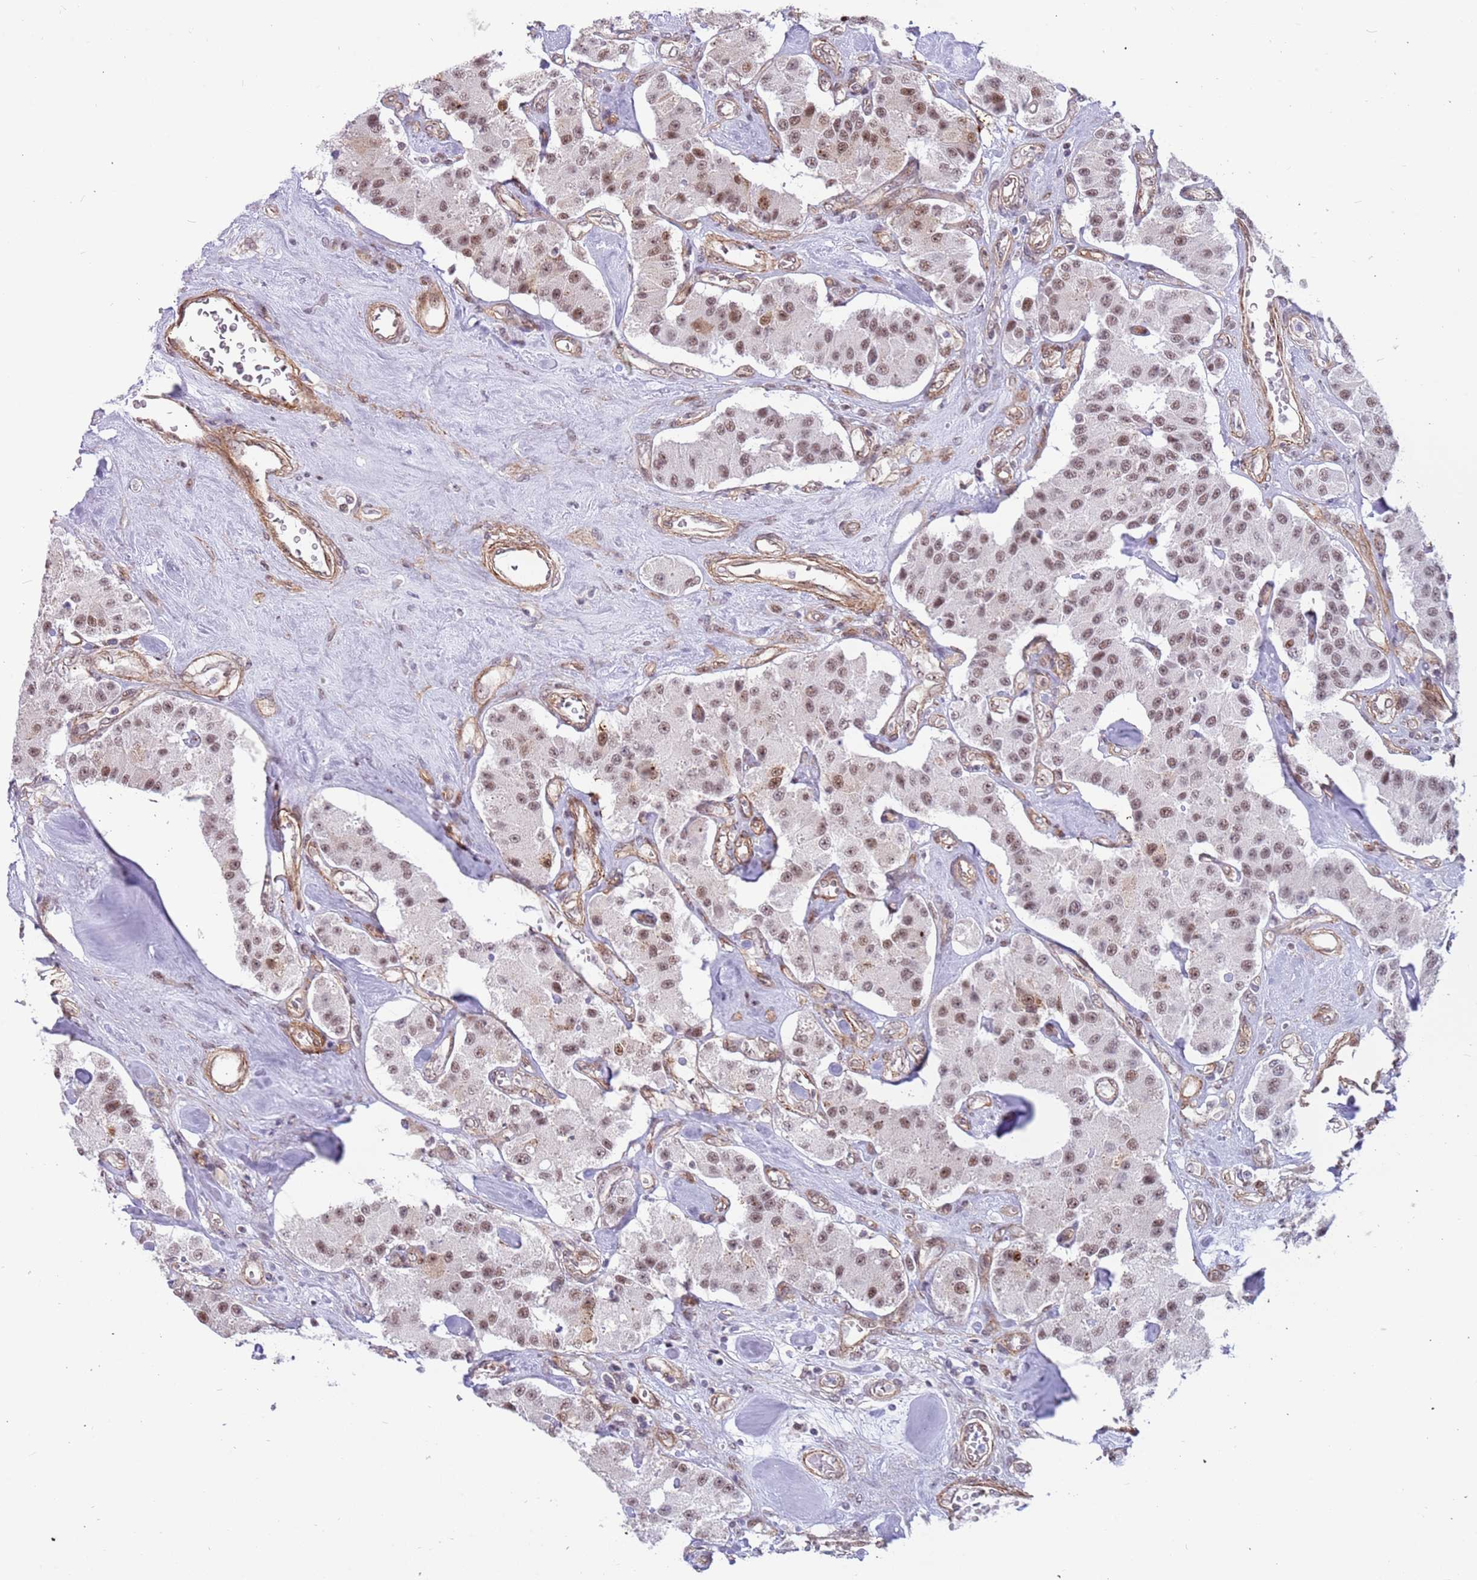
{"staining": {"intensity": "moderate", "quantity": ">75%", "location": "nuclear"}, "tissue": "carcinoid", "cell_type": "Tumor cells", "image_type": "cancer", "snomed": [{"axis": "morphology", "description": "Carcinoid, malignant, NOS"}, {"axis": "topography", "description": "Pancreas"}], "caption": "A photomicrograph of human carcinoid stained for a protein reveals moderate nuclear brown staining in tumor cells.", "gene": "LRMDA", "patient": {"sex": "male", "age": 41}}